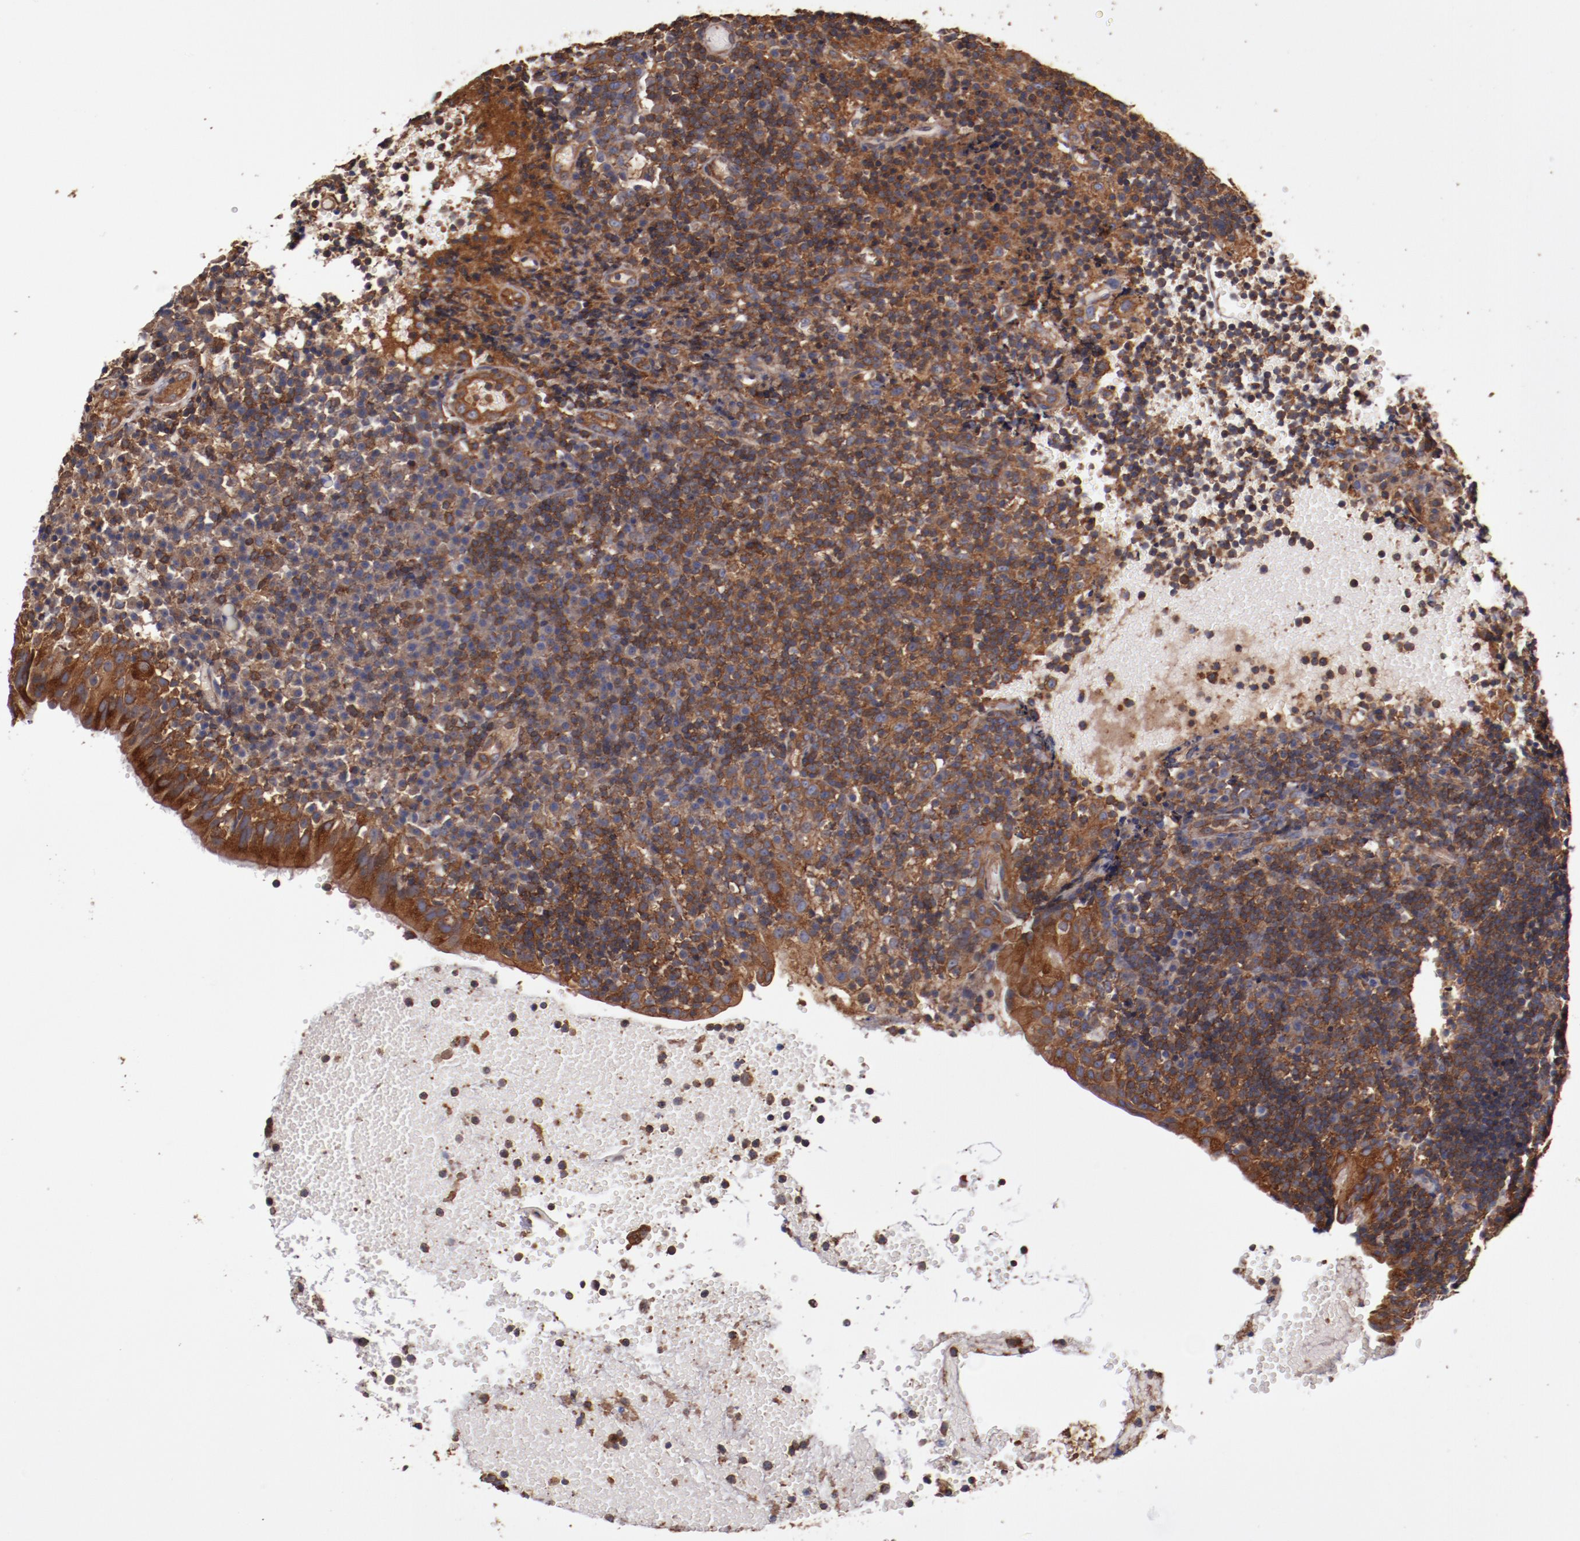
{"staining": {"intensity": "strong", "quantity": ">75%", "location": "cytoplasmic/membranous"}, "tissue": "tonsil", "cell_type": "Germinal center cells", "image_type": "normal", "snomed": [{"axis": "morphology", "description": "Normal tissue, NOS"}, {"axis": "topography", "description": "Tonsil"}], "caption": "IHC photomicrograph of normal human tonsil stained for a protein (brown), which displays high levels of strong cytoplasmic/membranous staining in about >75% of germinal center cells.", "gene": "TMOD3", "patient": {"sex": "female", "age": 40}}